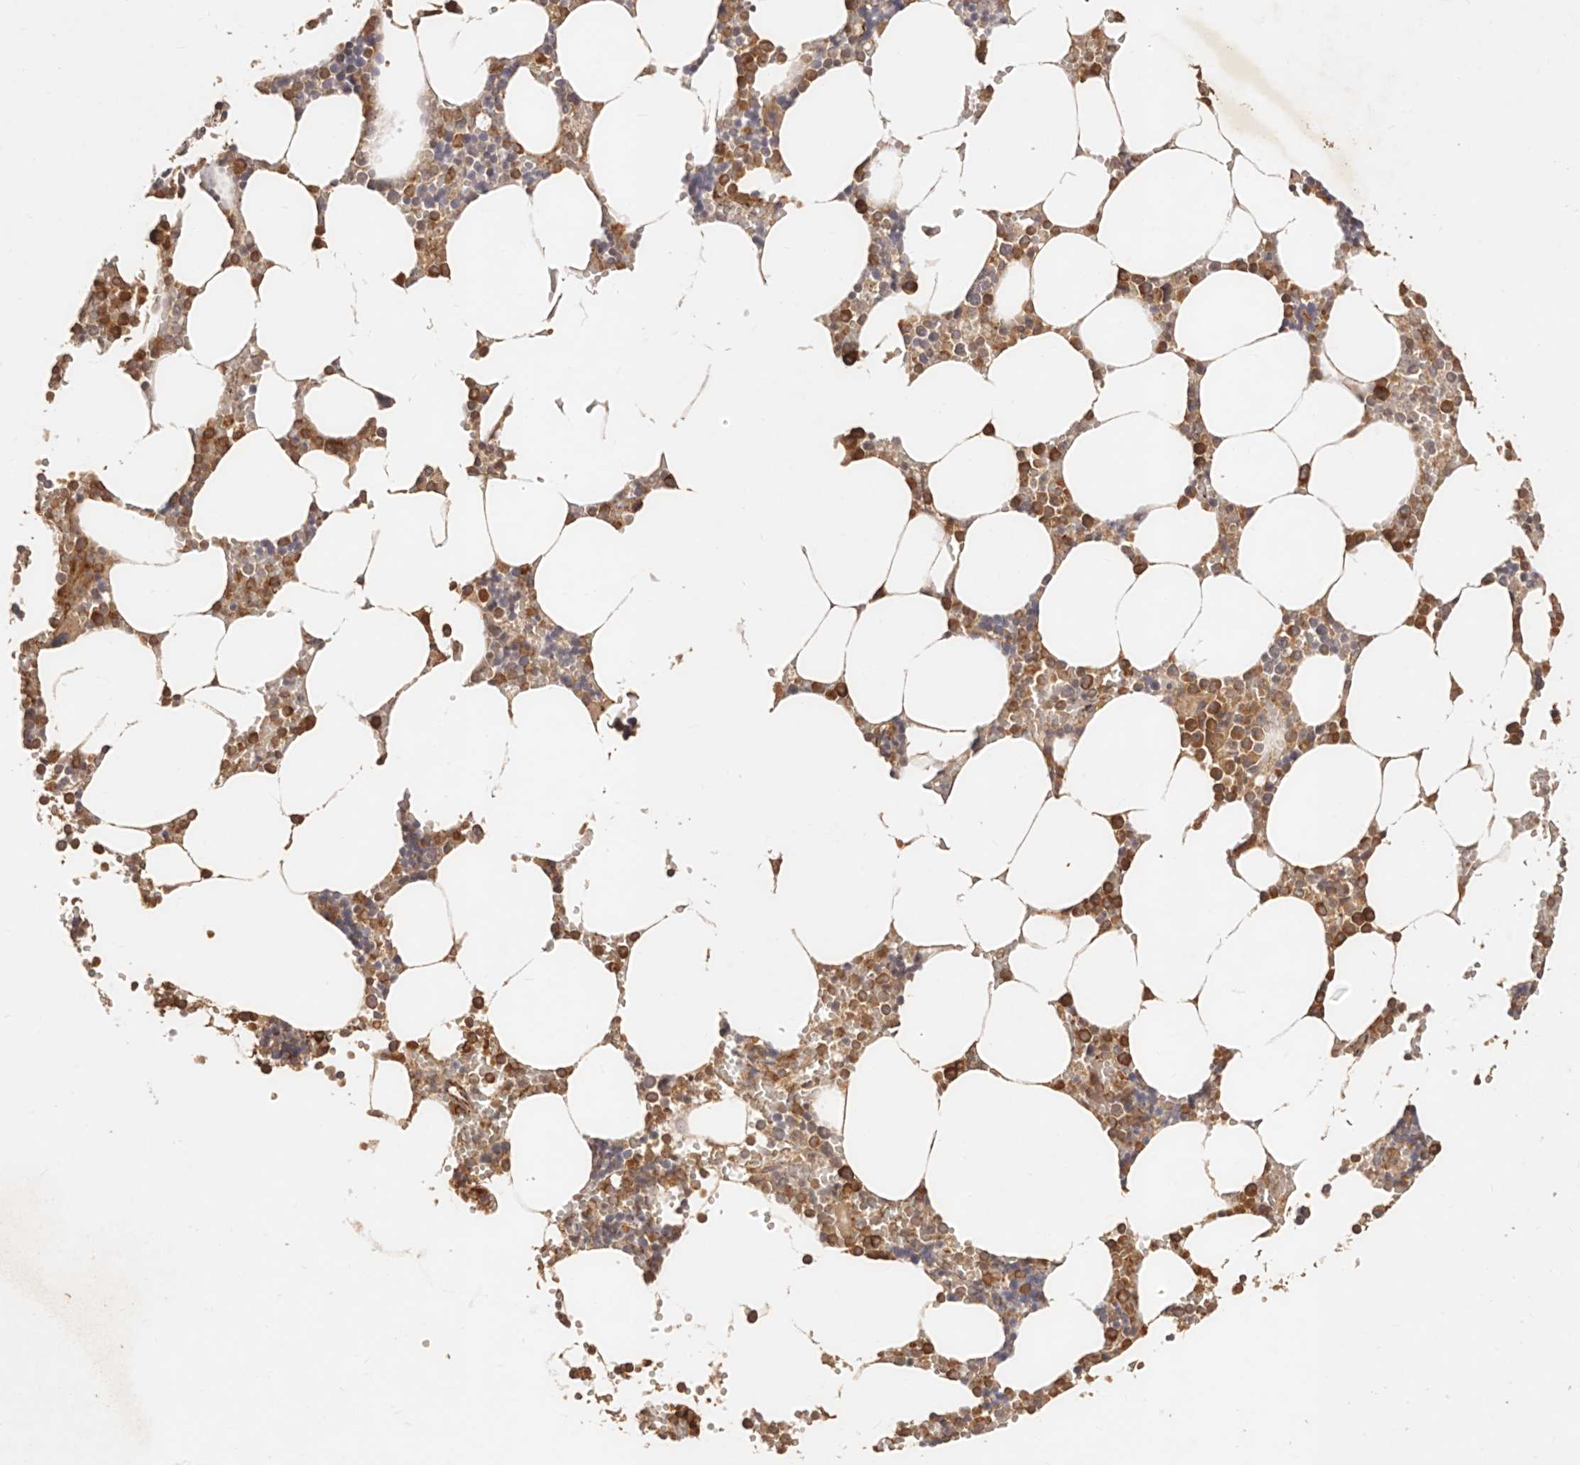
{"staining": {"intensity": "strong", "quantity": "25%-75%", "location": "cytoplasmic/membranous"}, "tissue": "bone marrow", "cell_type": "Hematopoietic cells", "image_type": "normal", "snomed": [{"axis": "morphology", "description": "Normal tissue, NOS"}, {"axis": "topography", "description": "Bone marrow"}], "caption": "This micrograph exhibits benign bone marrow stained with immunohistochemistry (IHC) to label a protein in brown. The cytoplasmic/membranous of hematopoietic cells show strong positivity for the protein. Nuclei are counter-stained blue.", "gene": "CCL14", "patient": {"sex": "male", "age": 70}}